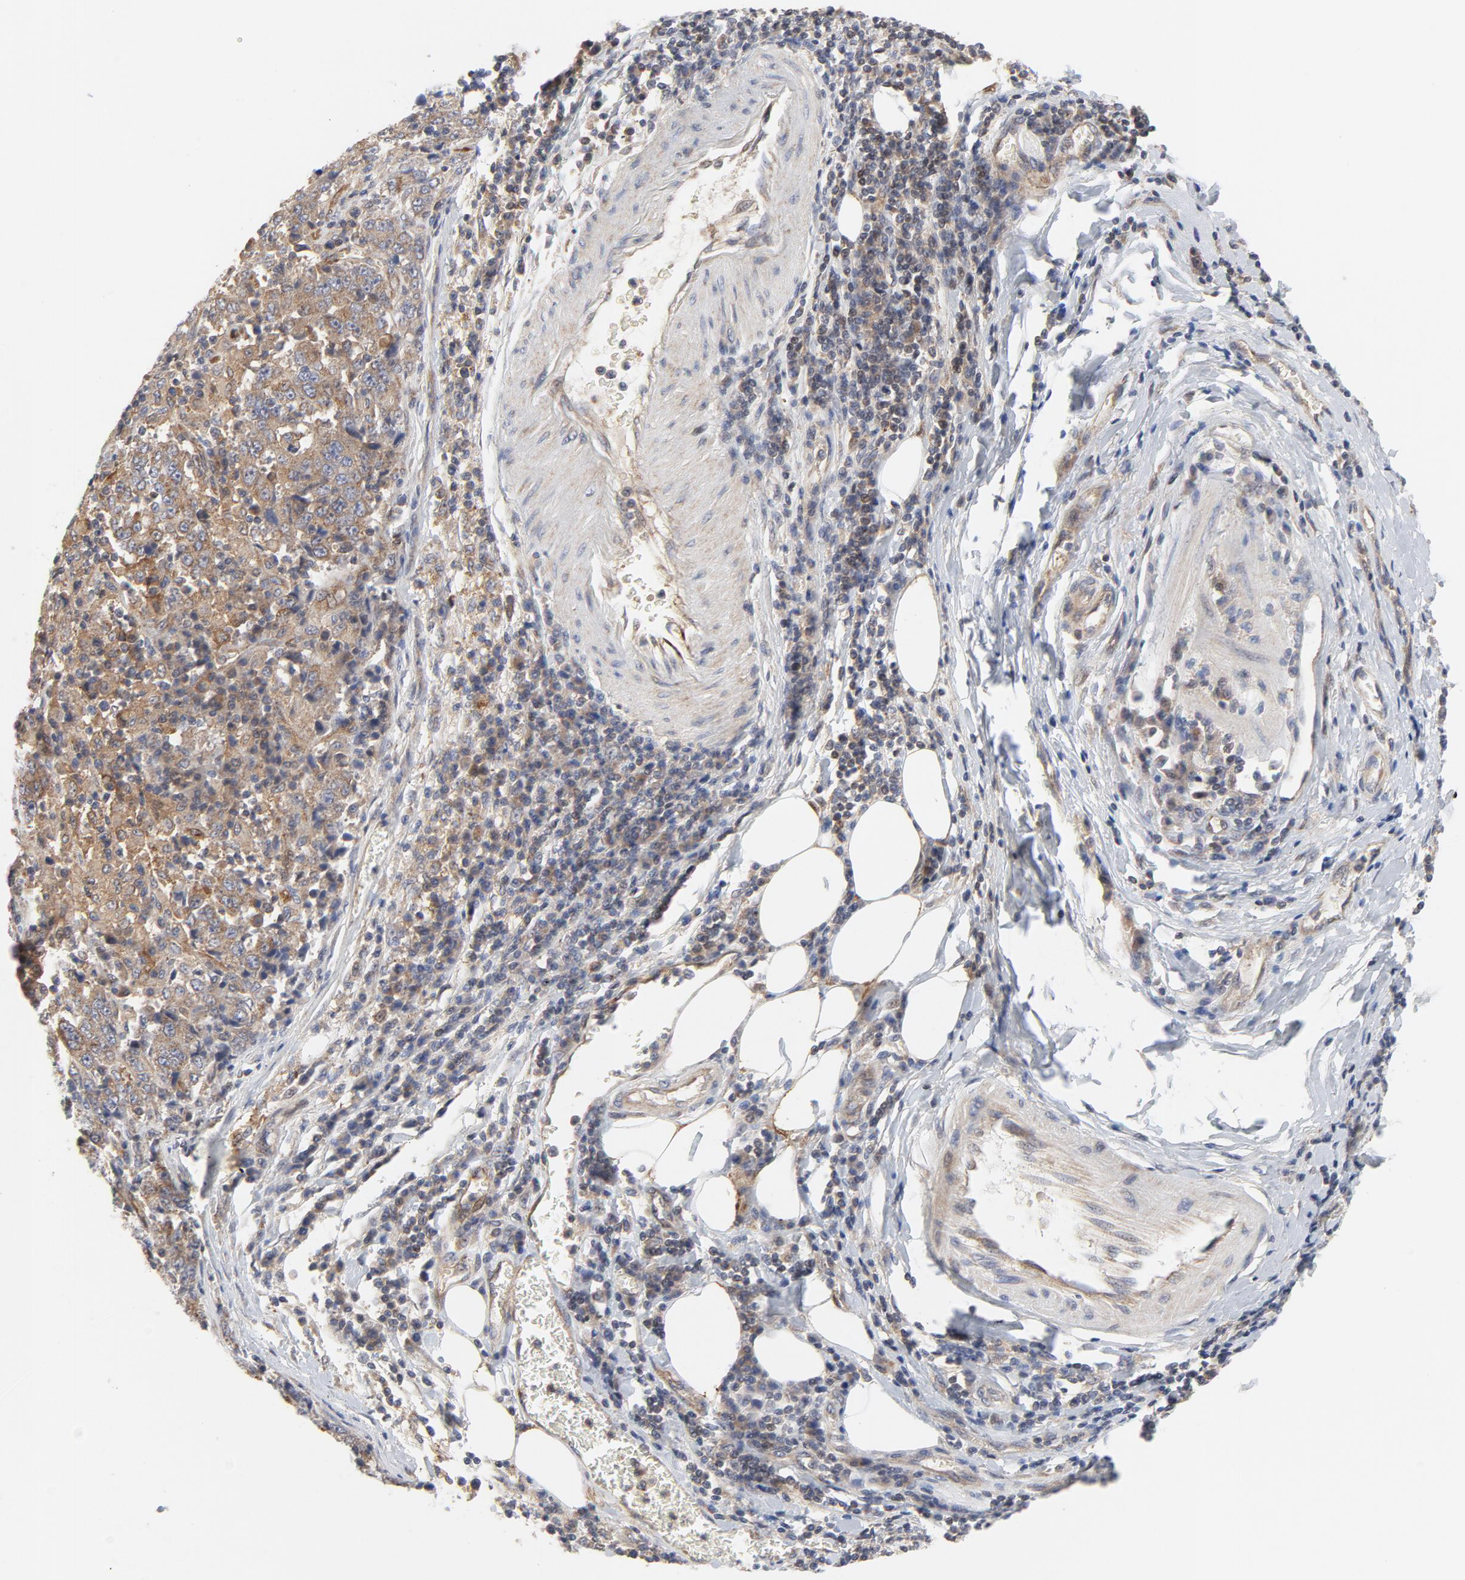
{"staining": {"intensity": "moderate", "quantity": ">75%", "location": "cytoplasmic/membranous"}, "tissue": "stomach cancer", "cell_type": "Tumor cells", "image_type": "cancer", "snomed": [{"axis": "morphology", "description": "Normal tissue, NOS"}, {"axis": "morphology", "description": "Adenocarcinoma, NOS"}, {"axis": "topography", "description": "Stomach, upper"}, {"axis": "topography", "description": "Stomach"}], "caption": "This micrograph demonstrates stomach cancer stained with immunohistochemistry (IHC) to label a protein in brown. The cytoplasmic/membranous of tumor cells show moderate positivity for the protein. Nuclei are counter-stained blue.", "gene": "RAPGEF4", "patient": {"sex": "male", "age": 59}}